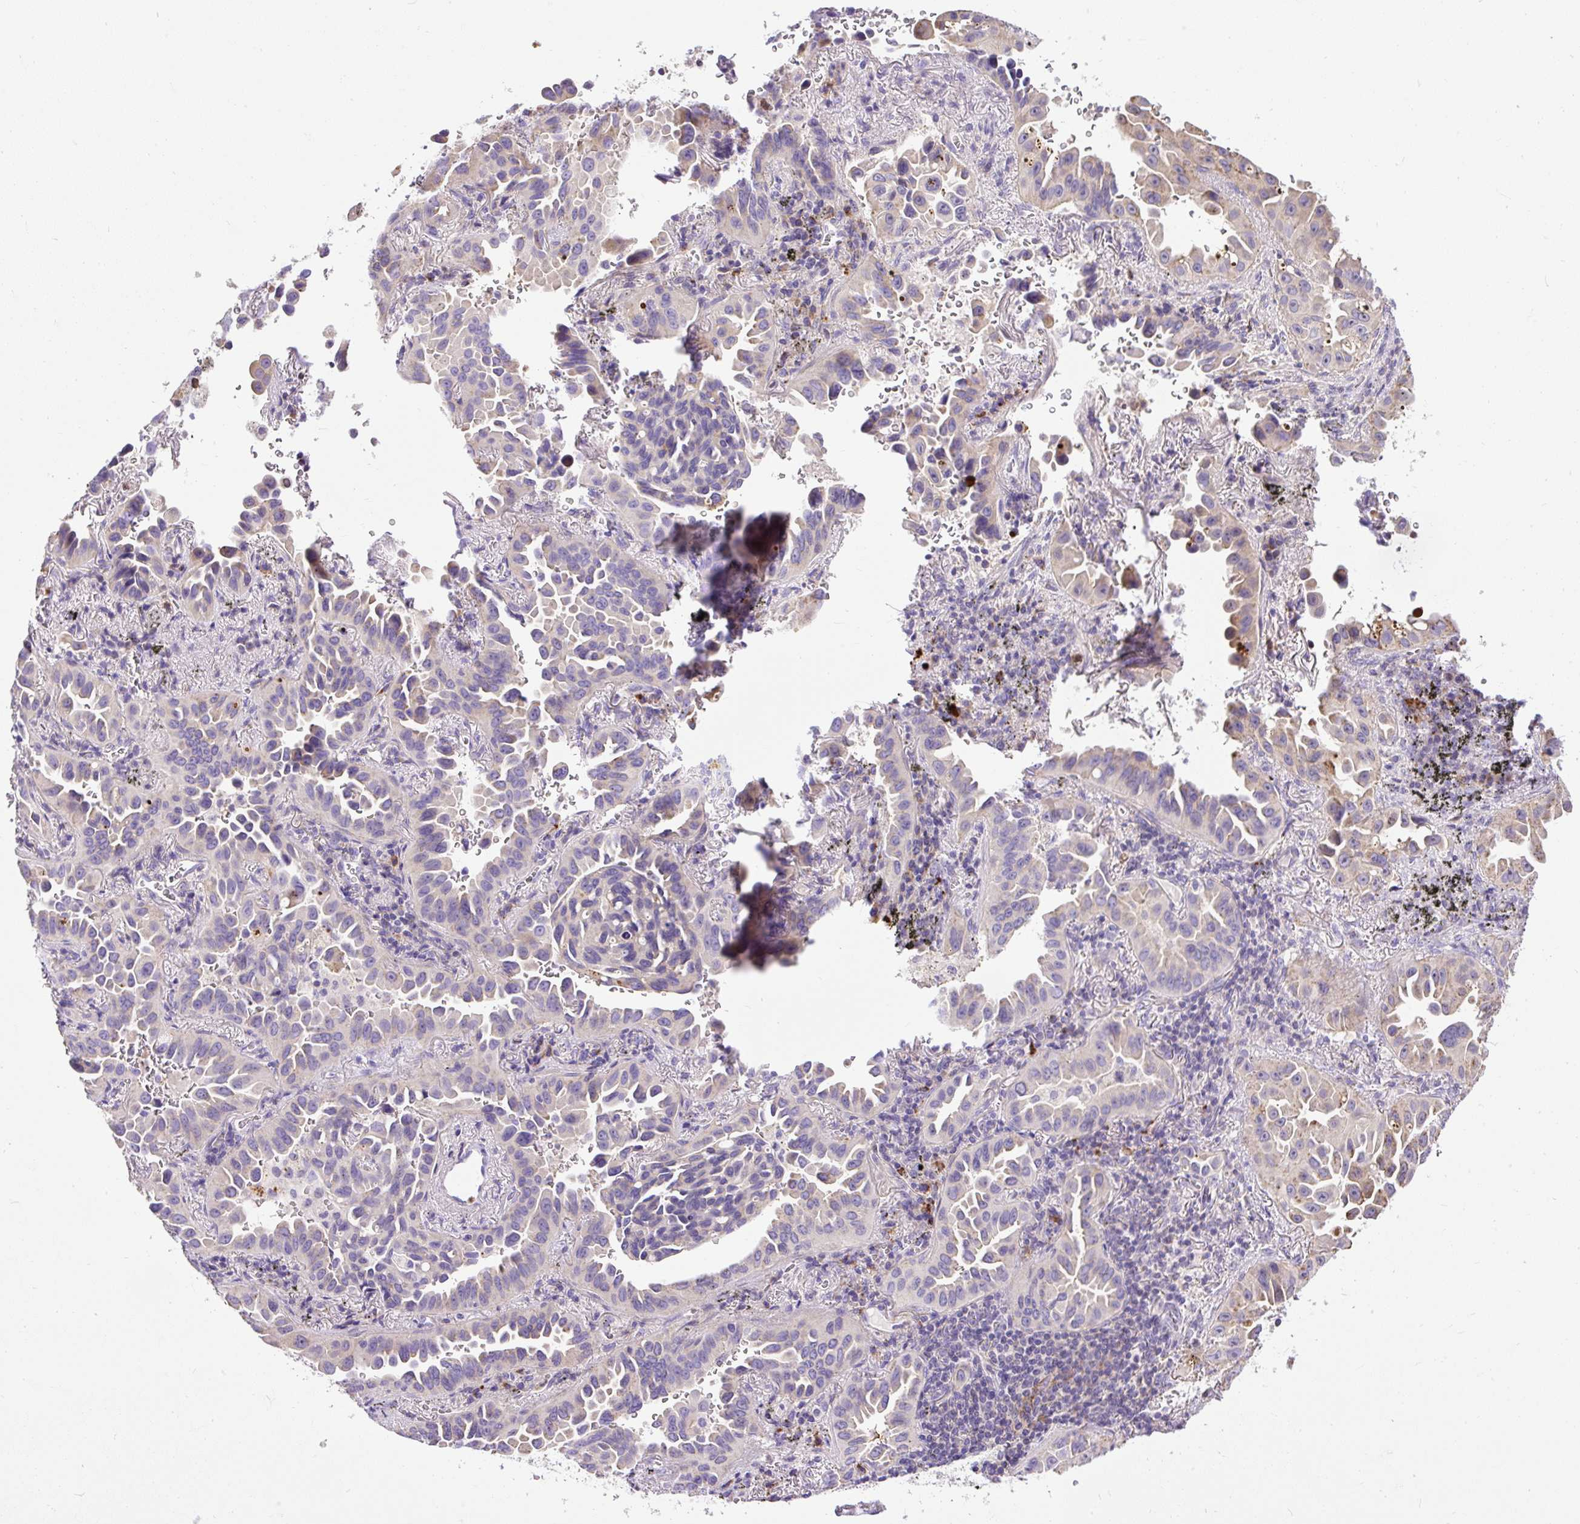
{"staining": {"intensity": "negative", "quantity": "none", "location": "none"}, "tissue": "lung cancer", "cell_type": "Tumor cells", "image_type": "cancer", "snomed": [{"axis": "morphology", "description": "Adenocarcinoma, NOS"}, {"axis": "topography", "description": "Lung"}], "caption": "This is an immunohistochemistry (IHC) micrograph of human lung cancer. There is no expression in tumor cells.", "gene": "CFAP47", "patient": {"sex": "male", "age": 68}}